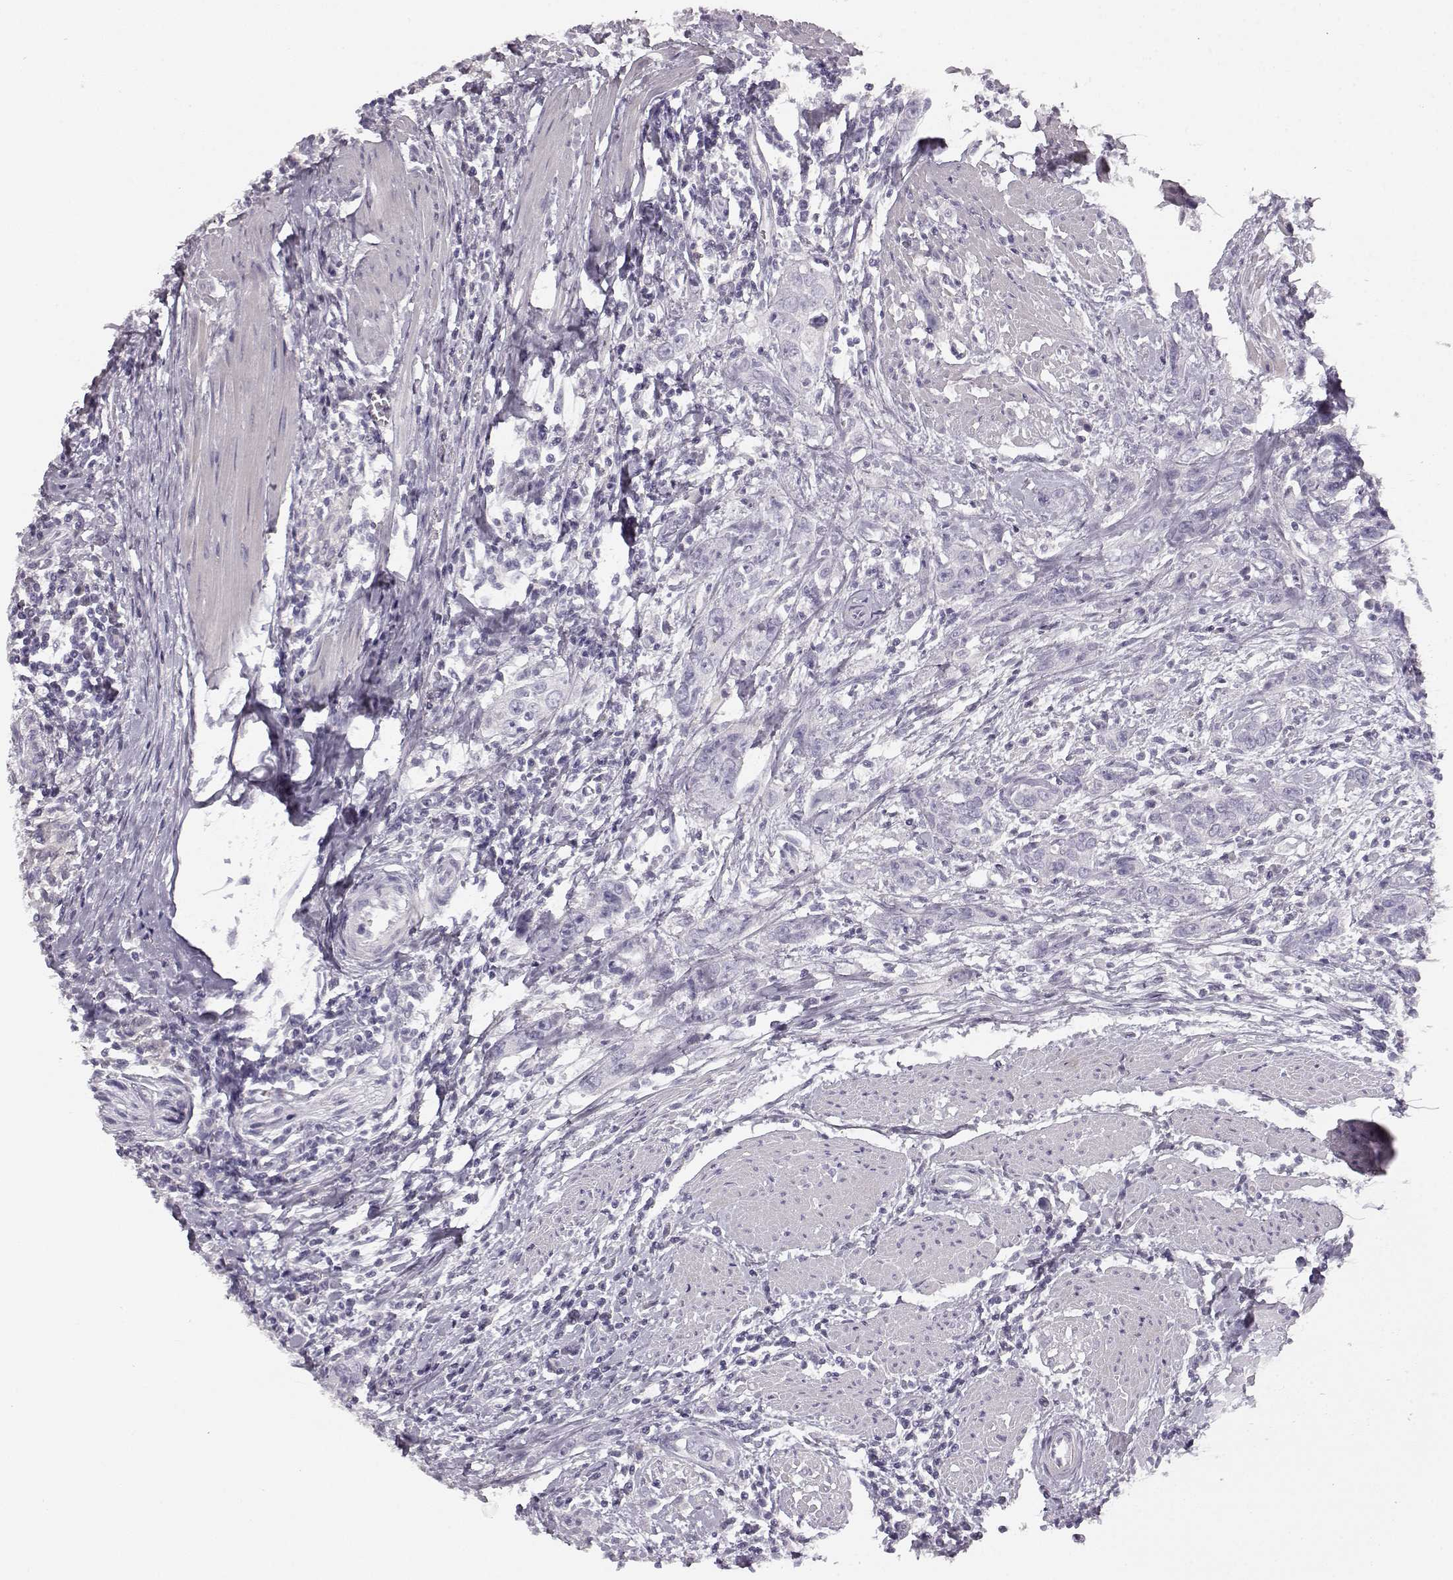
{"staining": {"intensity": "negative", "quantity": "none", "location": "none"}, "tissue": "urothelial cancer", "cell_type": "Tumor cells", "image_type": "cancer", "snomed": [{"axis": "morphology", "description": "Urothelial carcinoma, High grade"}, {"axis": "topography", "description": "Urinary bladder"}], "caption": "Human urothelial cancer stained for a protein using IHC displays no staining in tumor cells.", "gene": "KIAA0319", "patient": {"sex": "male", "age": 83}}